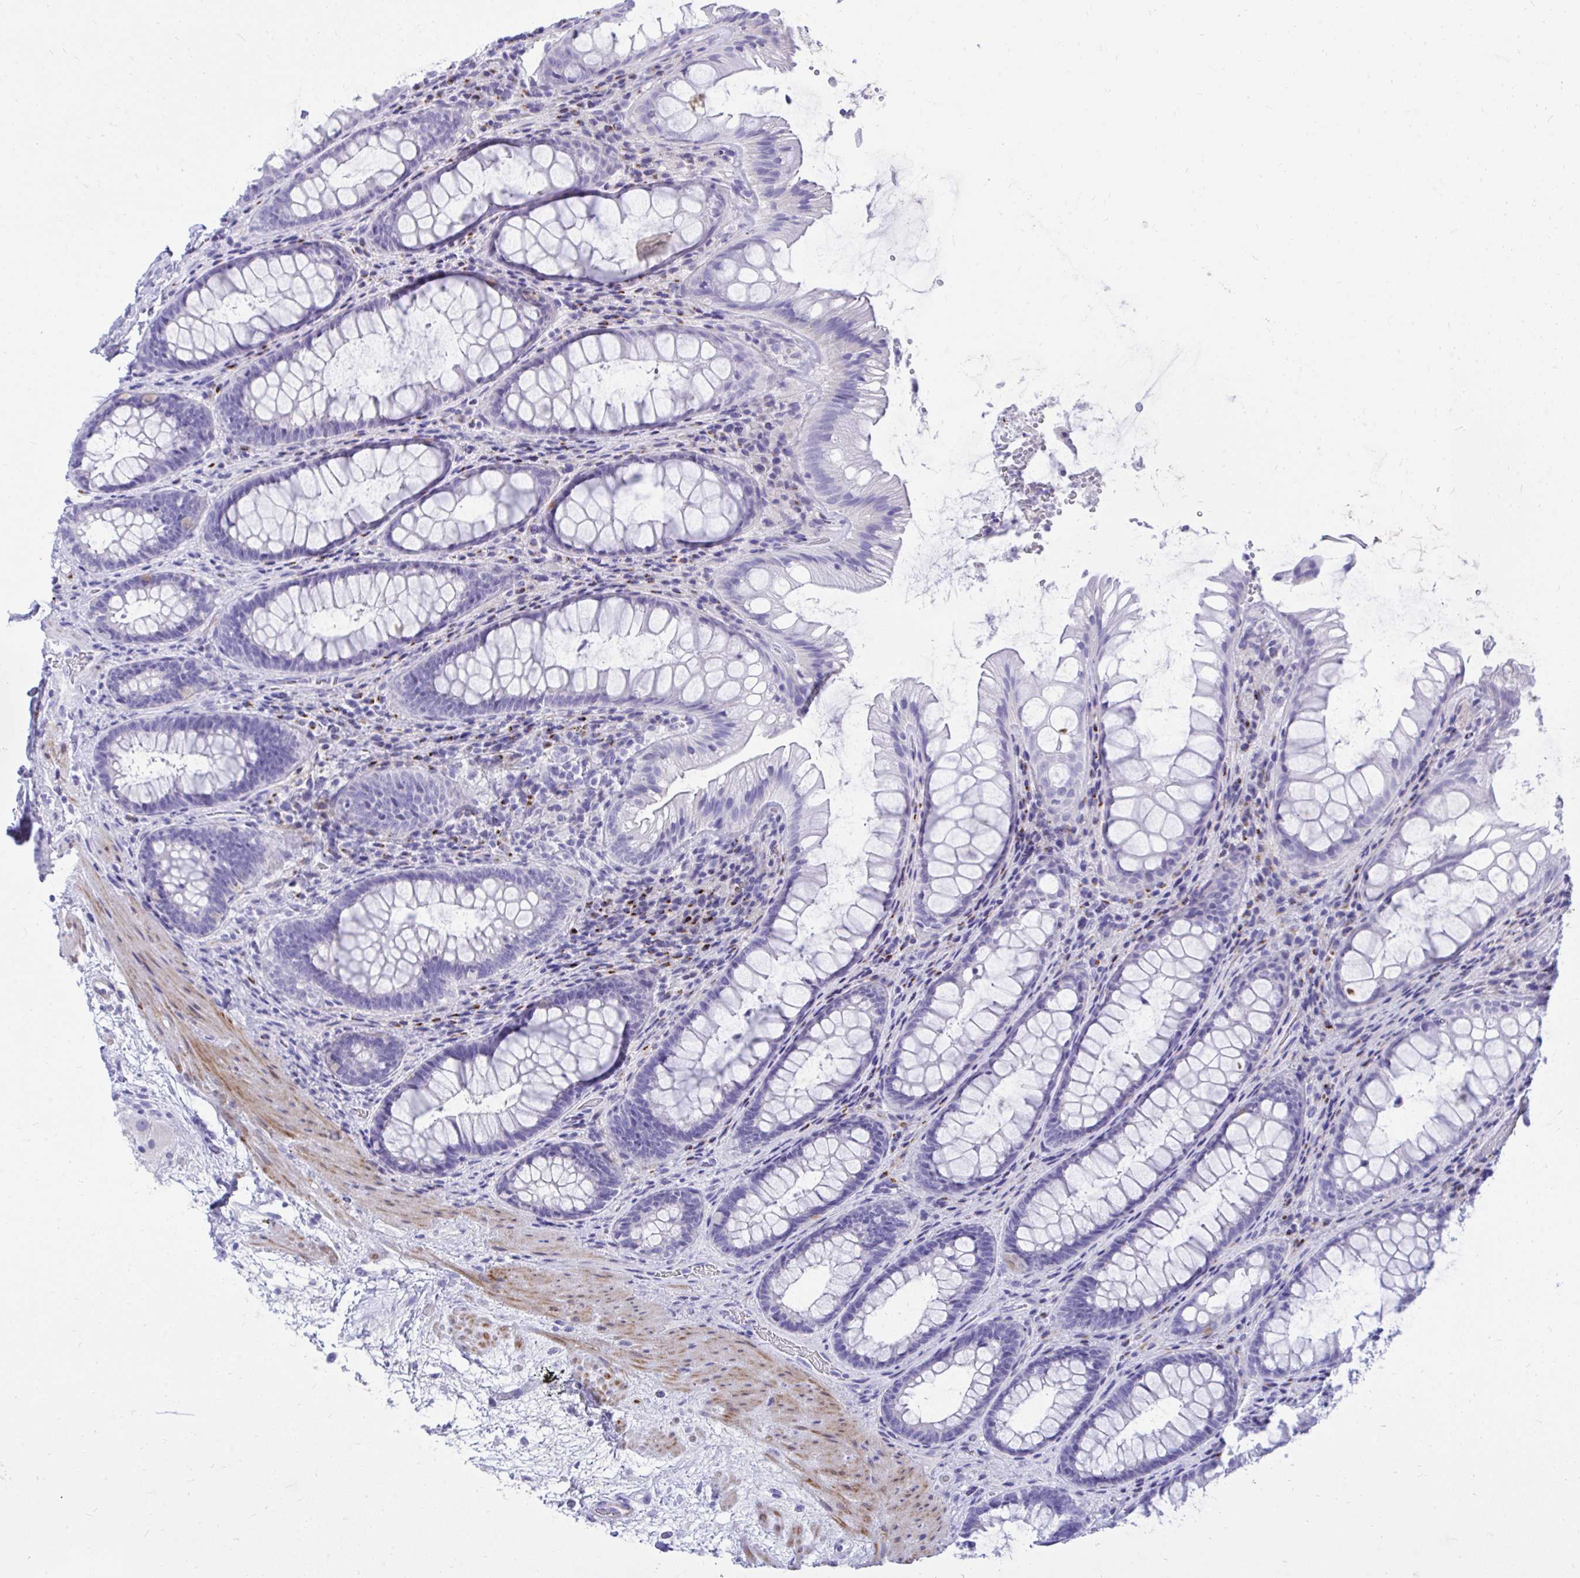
{"staining": {"intensity": "negative", "quantity": "none", "location": "none"}, "tissue": "rectum", "cell_type": "Glandular cells", "image_type": "normal", "snomed": [{"axis": "morphology", "description": "Normal tissue, NOS"}, {"axis": "topography", "description": "Rectum"}], "caption": "IHC photomicrograph of normal rectum: human rectum stained with DAB displays no significant protein positivity in glandular cells.", "gene": "ANKDD1B", "patient": {"sex": "male", "age": 72}}